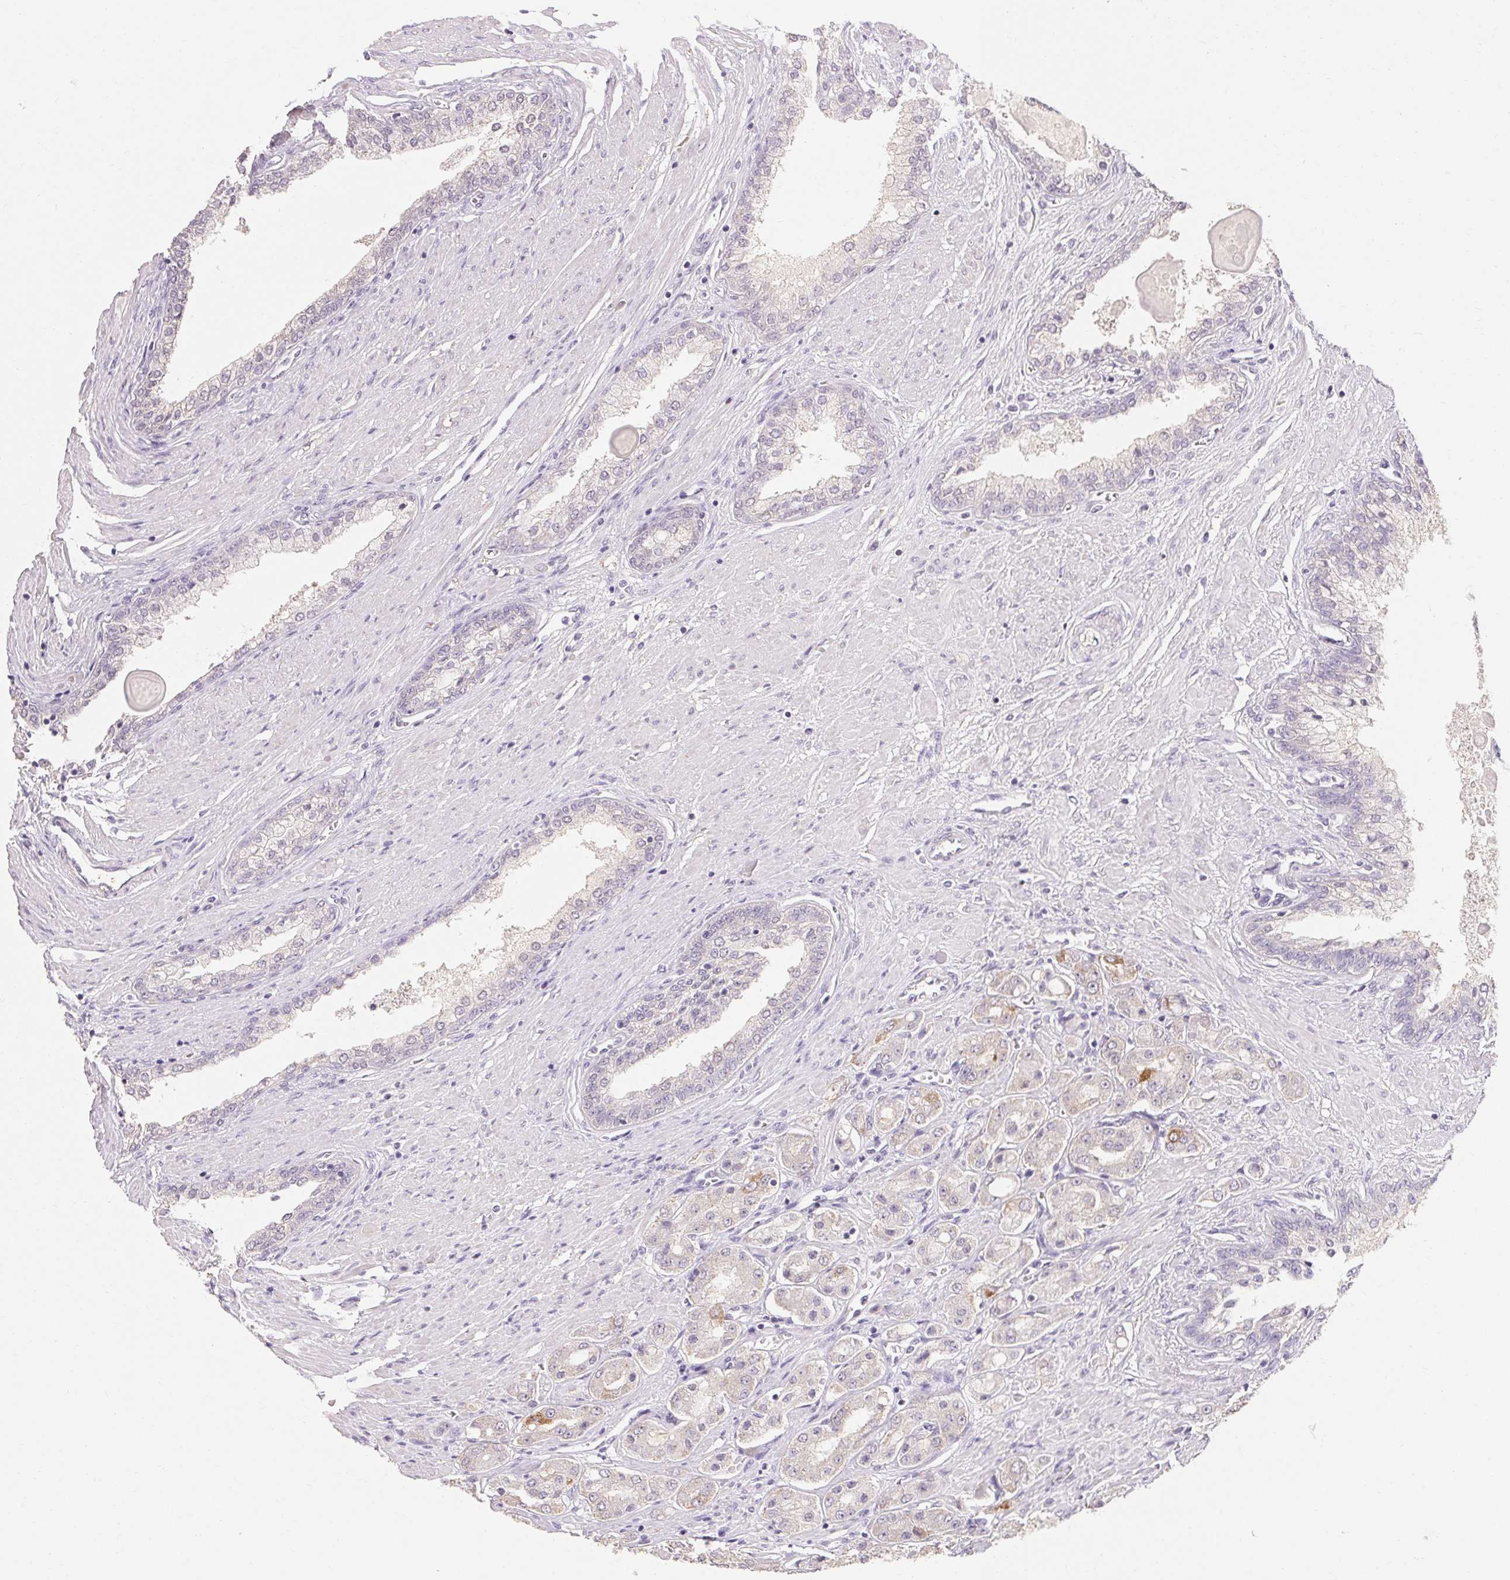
{"staining": {"intensity": "moderate", "quantity": "<25%", "location": "cytoplasmic/membranous"}, "tissue": "prostate cancer", "cell_type": "Tumor cells", "image_type": "cancer", "snomed": [{"axis": "morphology", "description": "Adenocarcinoma, High grade"}, {"axis": "topography", "description": "Prostate"}], "caption": "Prostate adenocarcinoma (high-grade) was stained to show a protein in brown. There is low levels of moderate cytoplasmic/membranous expression in approximately <25% of tumor cells.", "gene": "MAP7D2", "patient": {"sex": "male", "age": 67}}